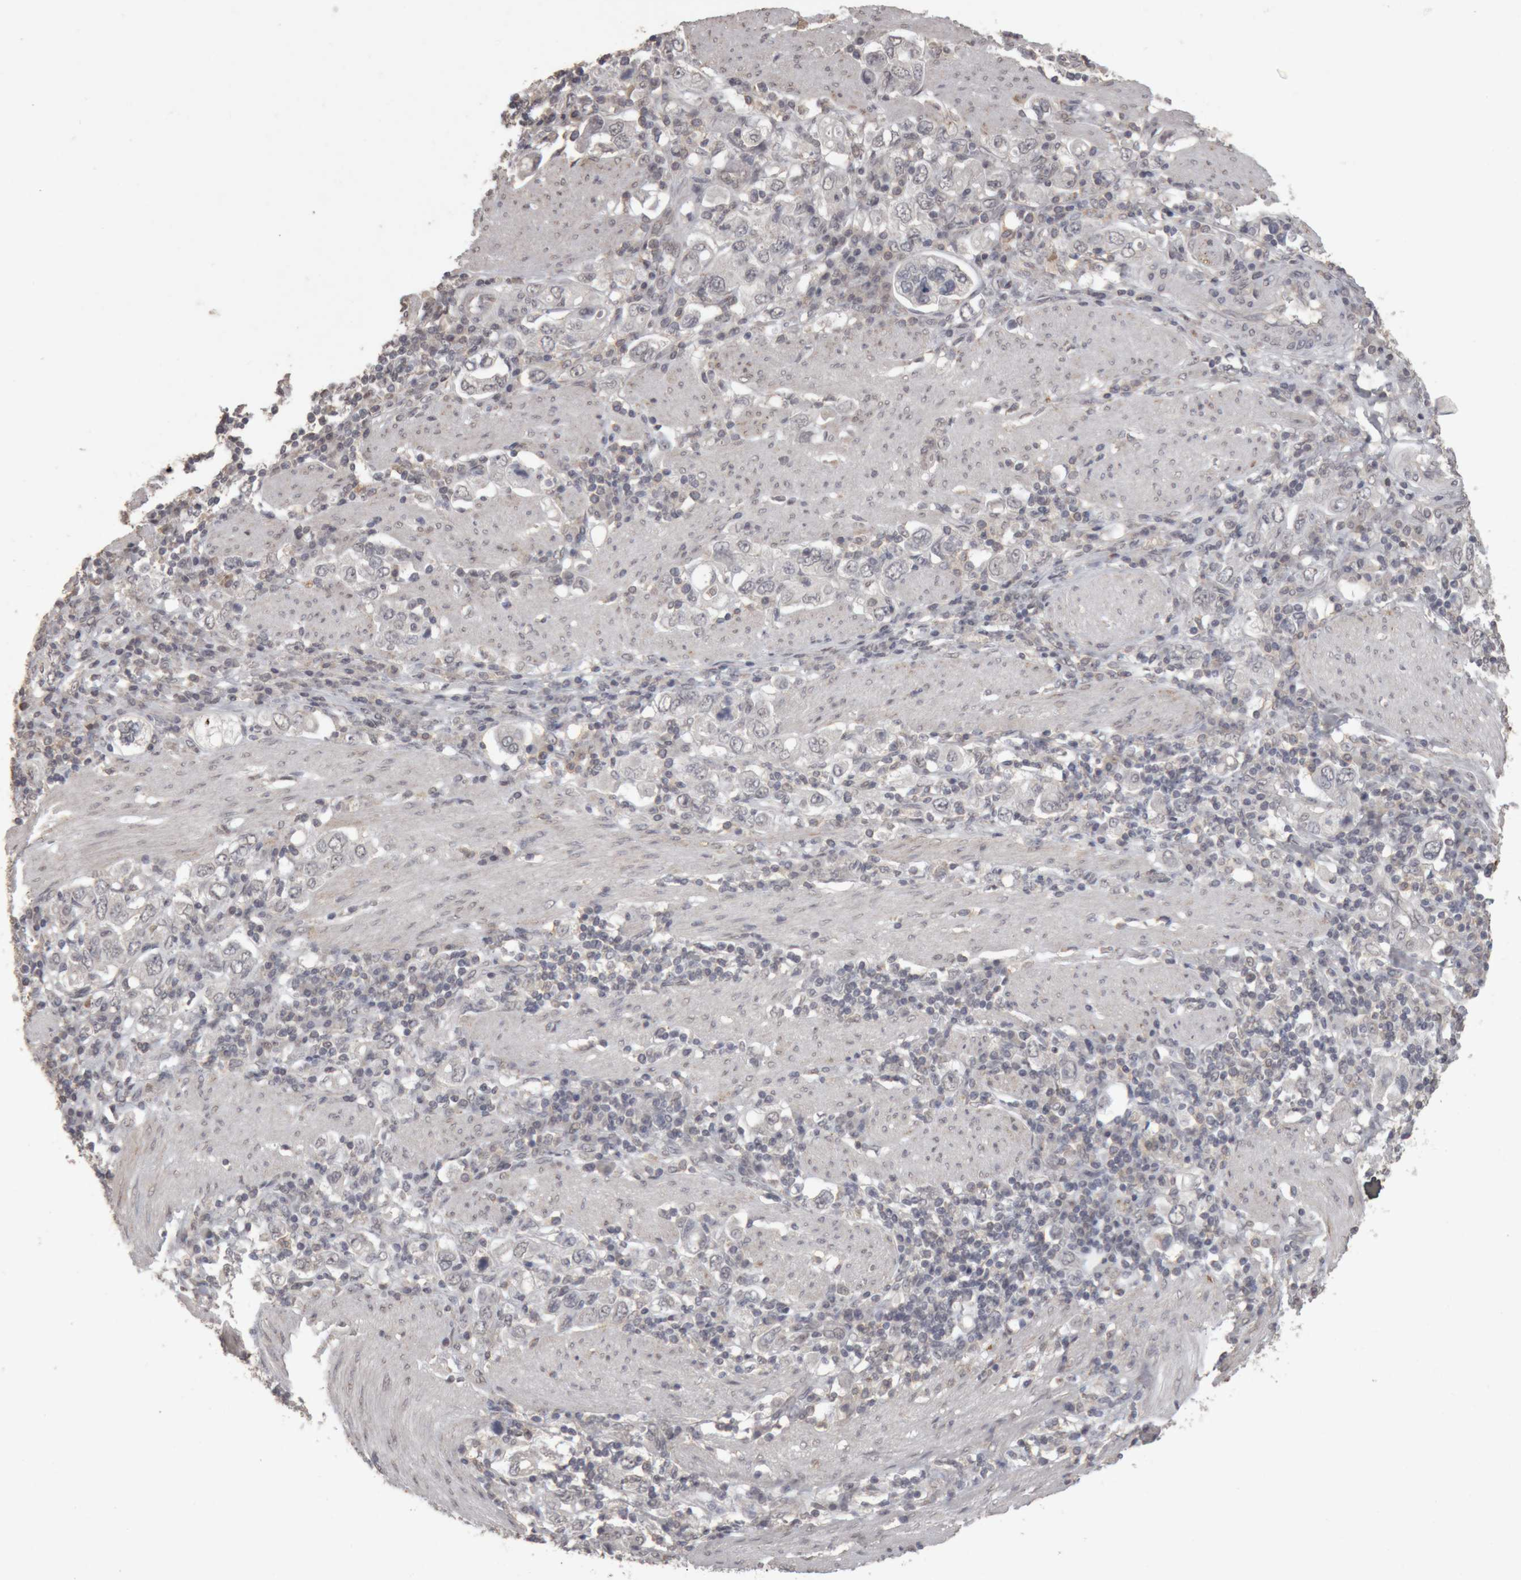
{"staining": {"intensity": "negative", "quantity": "none", "location": "none"}, "tissue": "stomach cancer", "cell_type": "Tumor cells", "image_type": "cancer", "snomed": [{"axis": "morphology", "description": "Adenocarcinoma, NOS"}, {"axis": "topography", "description": "Stomach, upper"}], "caption": "This is an immunohistochemistry (IHC) histopathology image of human adenocarcinoma (stomach). There is no expression in tumor cells.", "gene": "MEP1A", "patient": {"sex": "male", "age": 62}}